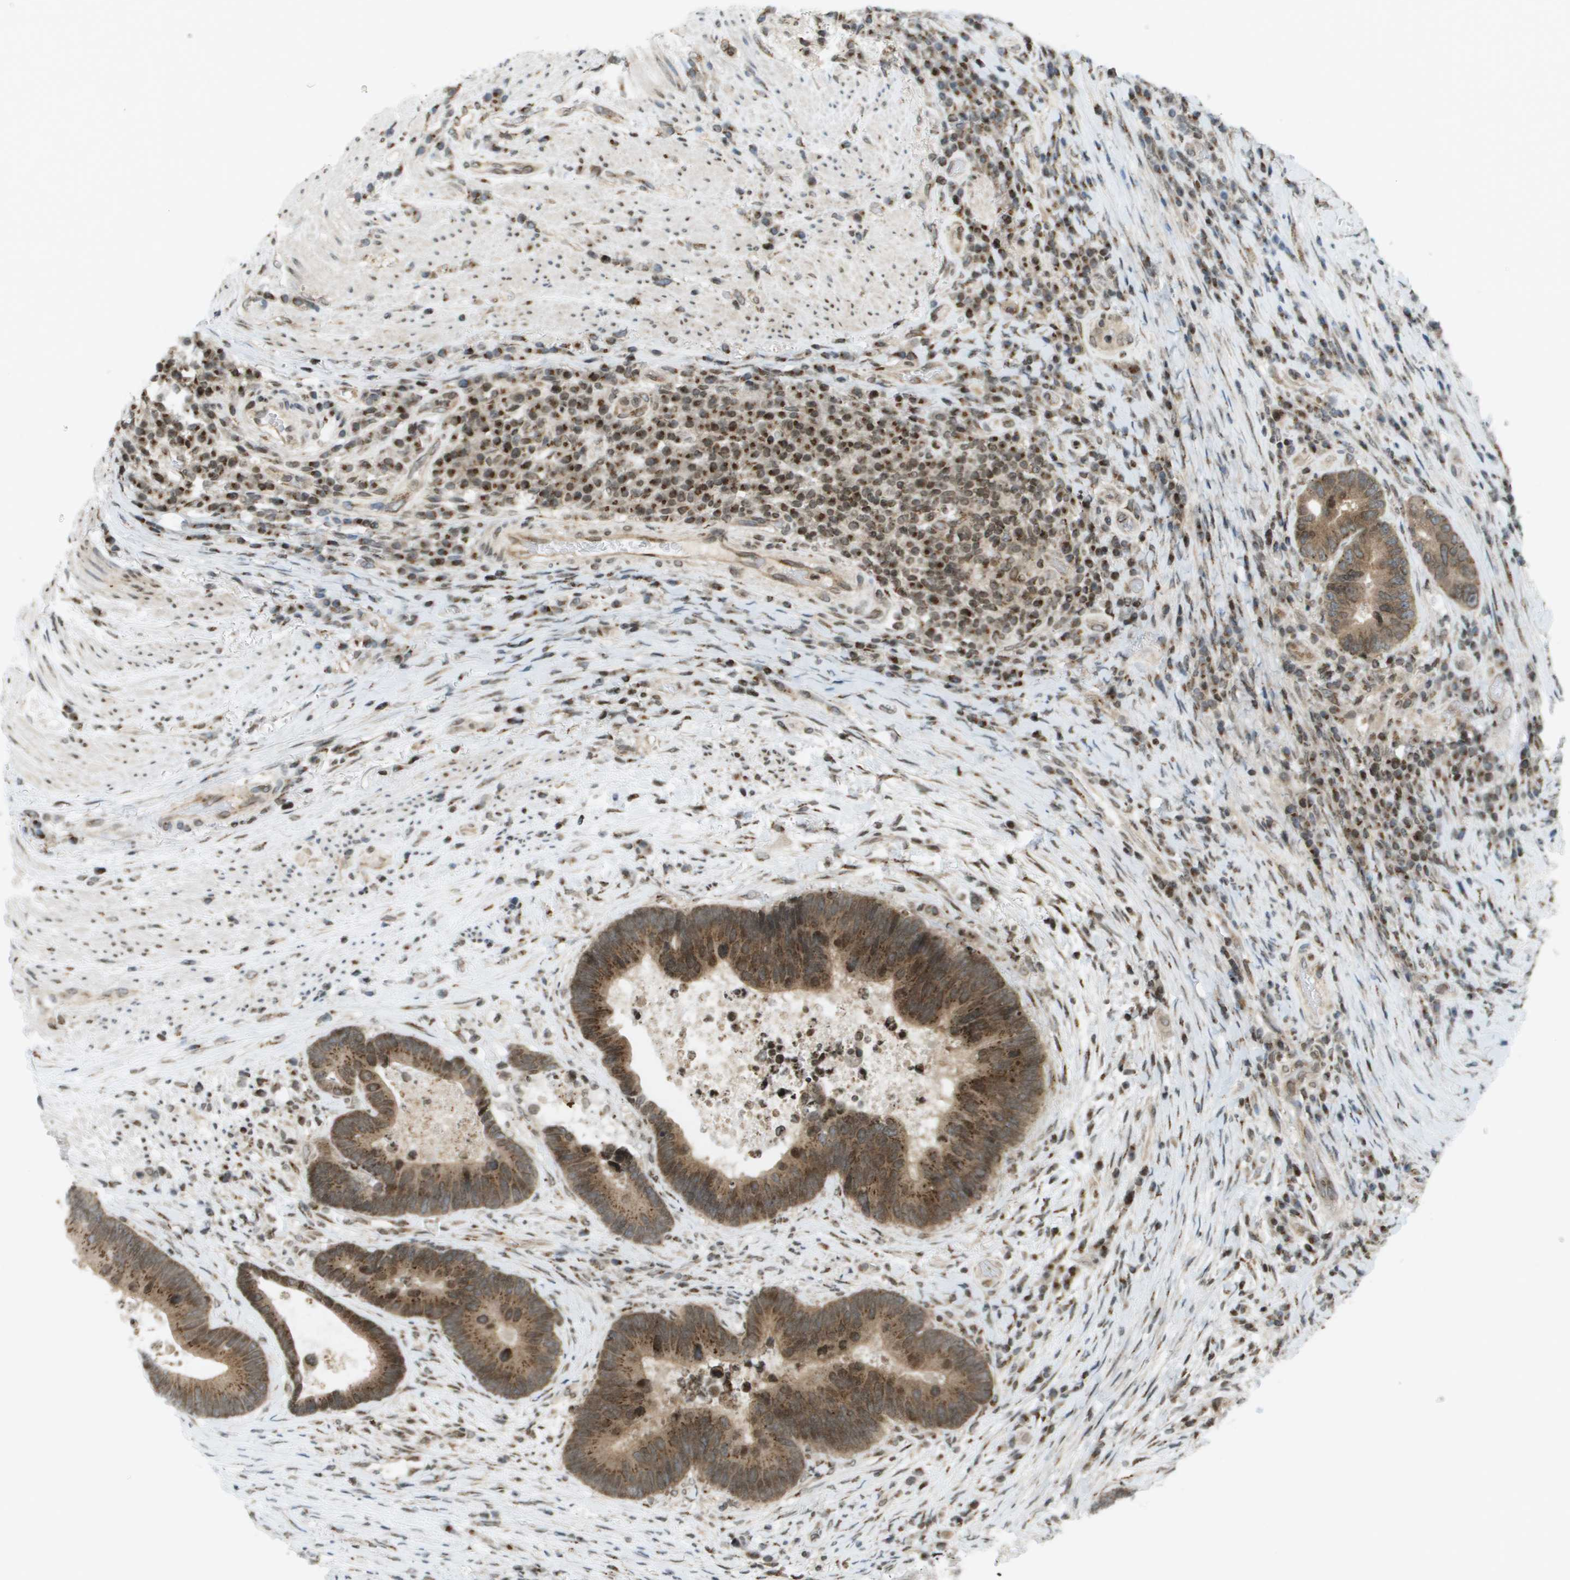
{"staining": {"intensity": "moderate", "quantity": ">75%", "location": "cytoplasmic/membranous,nuclear"}, "tissue": "colorectal cancer", "cell_type": "Tumor cells", "image_type": "cancer", "snomed": [{"axis": "morphology", "description": "Adenocarcinoma, NOS"}, {"axis": "topography", "description": "Rectum"}], "caption": "Protein staining of colorectal cancer (adenocarcinoma) tissue displays moderate cytoplasmic/membranous and nuclear positivity in approximately >75% of tumor cells.", "gene": "EVC", "patient": {"sex": "female", "age": 89}}